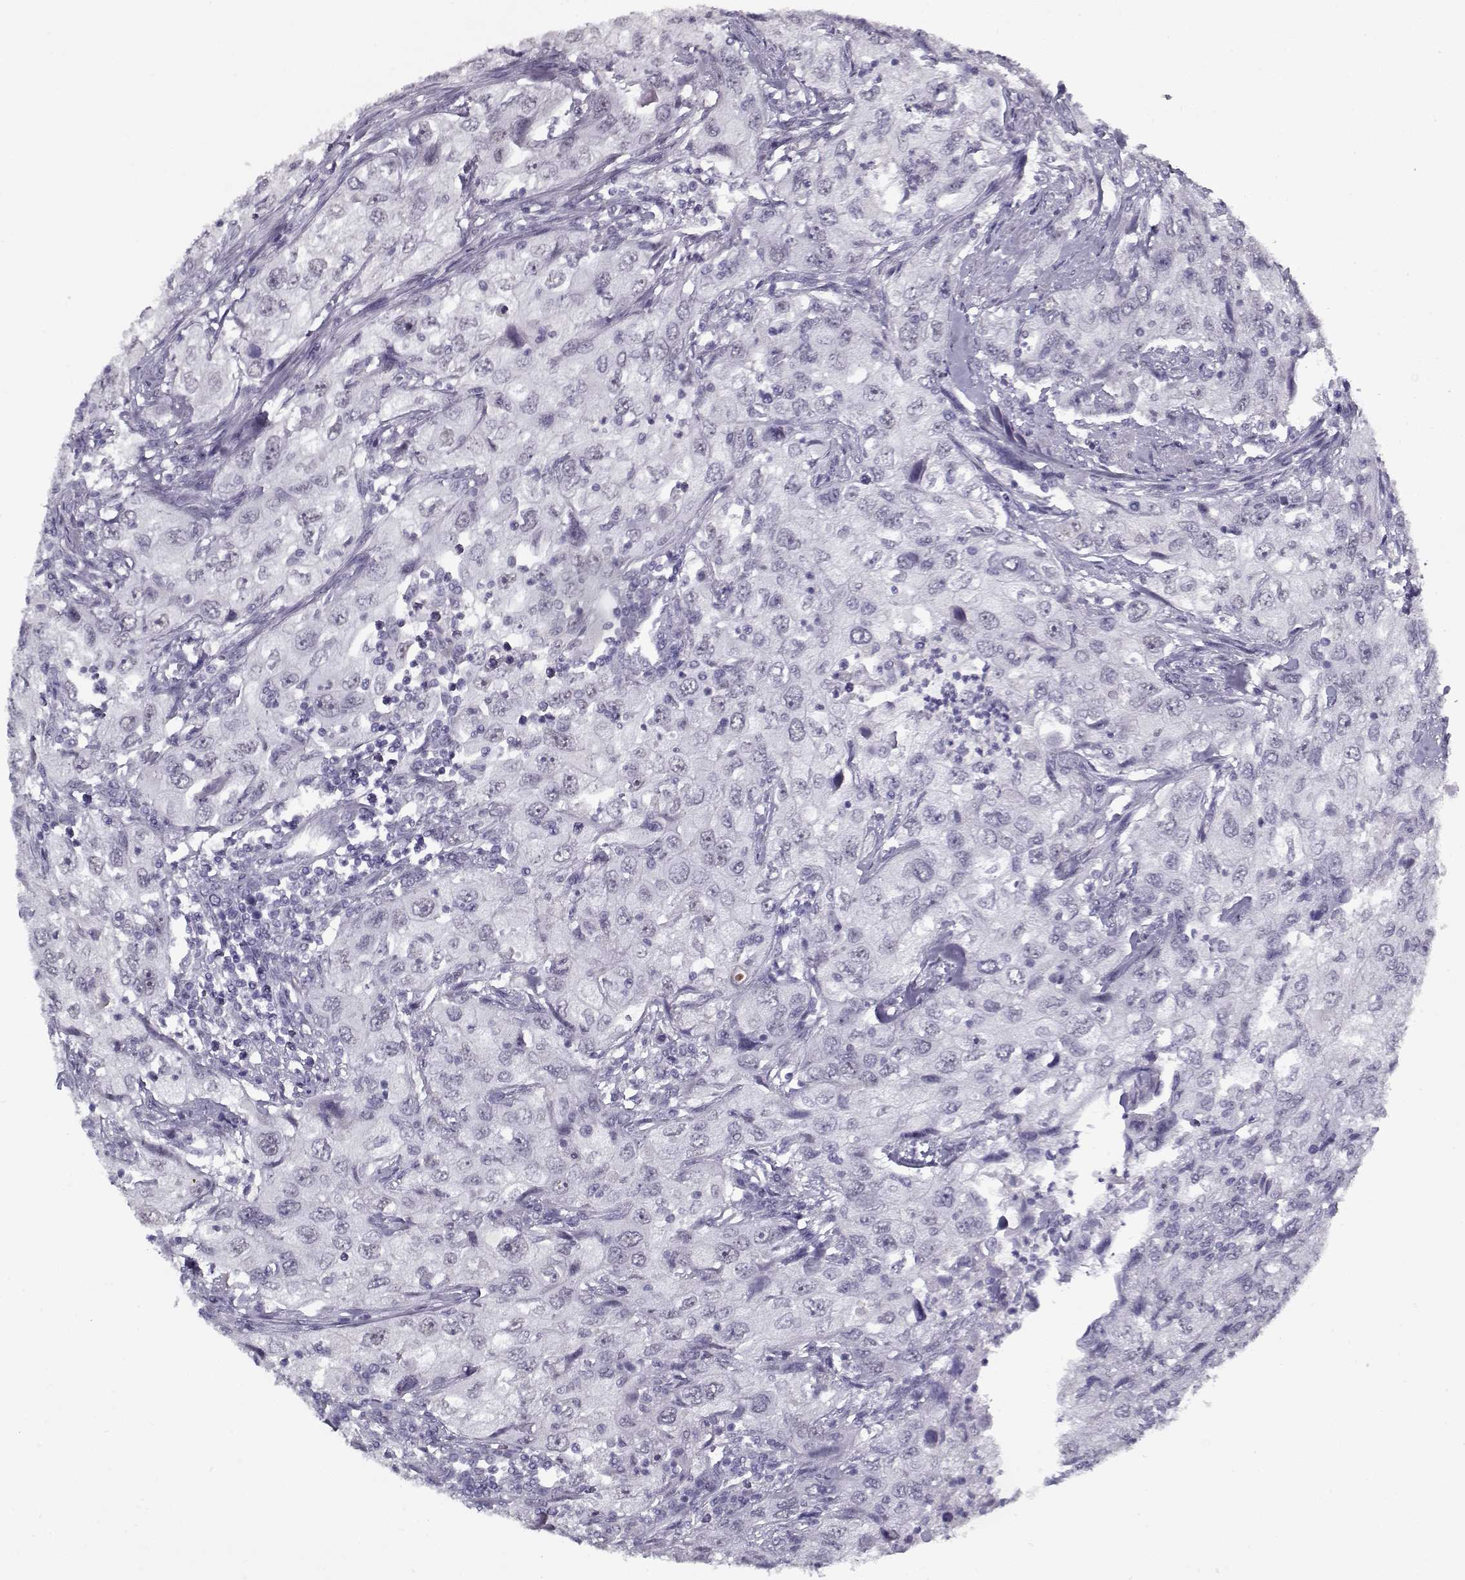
{"staining": {"intensity": "negative", "quantity": "none", "location": "none"}, "tissue": "urothelial cancer", "cell_type": "Tumor cells", "image_type": "cancer", "snomed": [{"axis": "morphology", "description": "Urothelial carcinoma, High grade"}, {"axis": "topography", "description": "Urinary bladder"}], "caption": "High power microscopy photomicrograph of an immunohistochemistry (IHC) histopathology image of high-grade urothelial carcinoma, revealing no significant positivity in tumor cells.", "gene": "RNF32", "patient": {"sex": "male", "age": 76}}